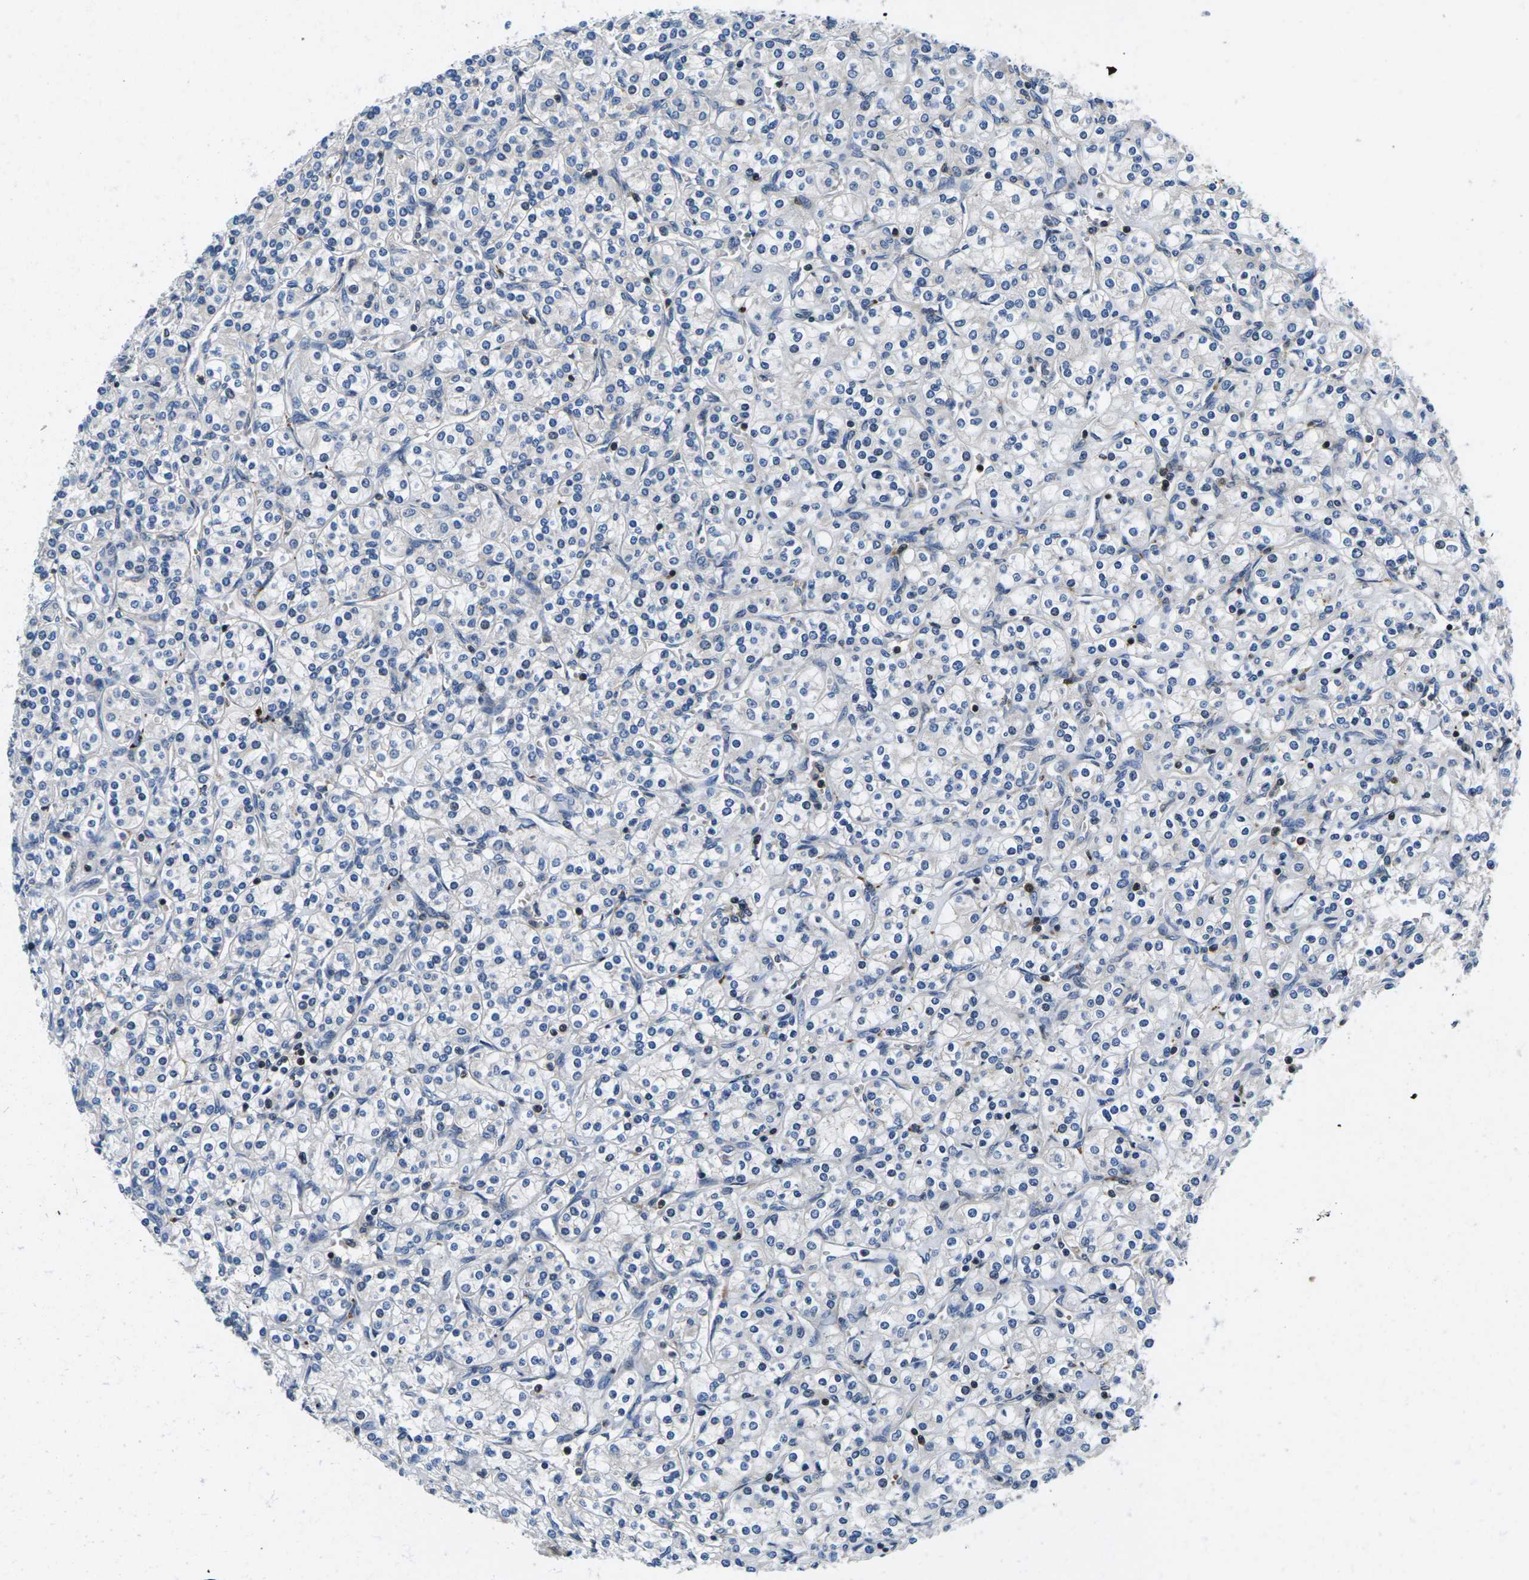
{"staining": {"intensity": "negative", "quantity": "none", "location": "none"}, "tissue": "renal cancer", "cell_type": "Tumor cells", "image_type": "cancer", "snomed": [{"axis": "morphology", "description": "Adenocarcinoma, NOS"}, {"axis": "topography", "description": "Kidney"}], "caption": "Immunohistochemistry (IHC) image of neoplastic tissue: human renal cancer (adenocarcinoma) stained with DAB (3,3'-diaminobenzidine) exhibits no significant protein expression in tumor cells. The staining was performed using DAB (3,3'-diaminobenzidine) to visualize the protein expression in brown, while the nuclei were stained in blue with hematoxylin (Magnification: 20x).", "gene": "PLCE1", "patient": {"sex": "male", "age": 77}}